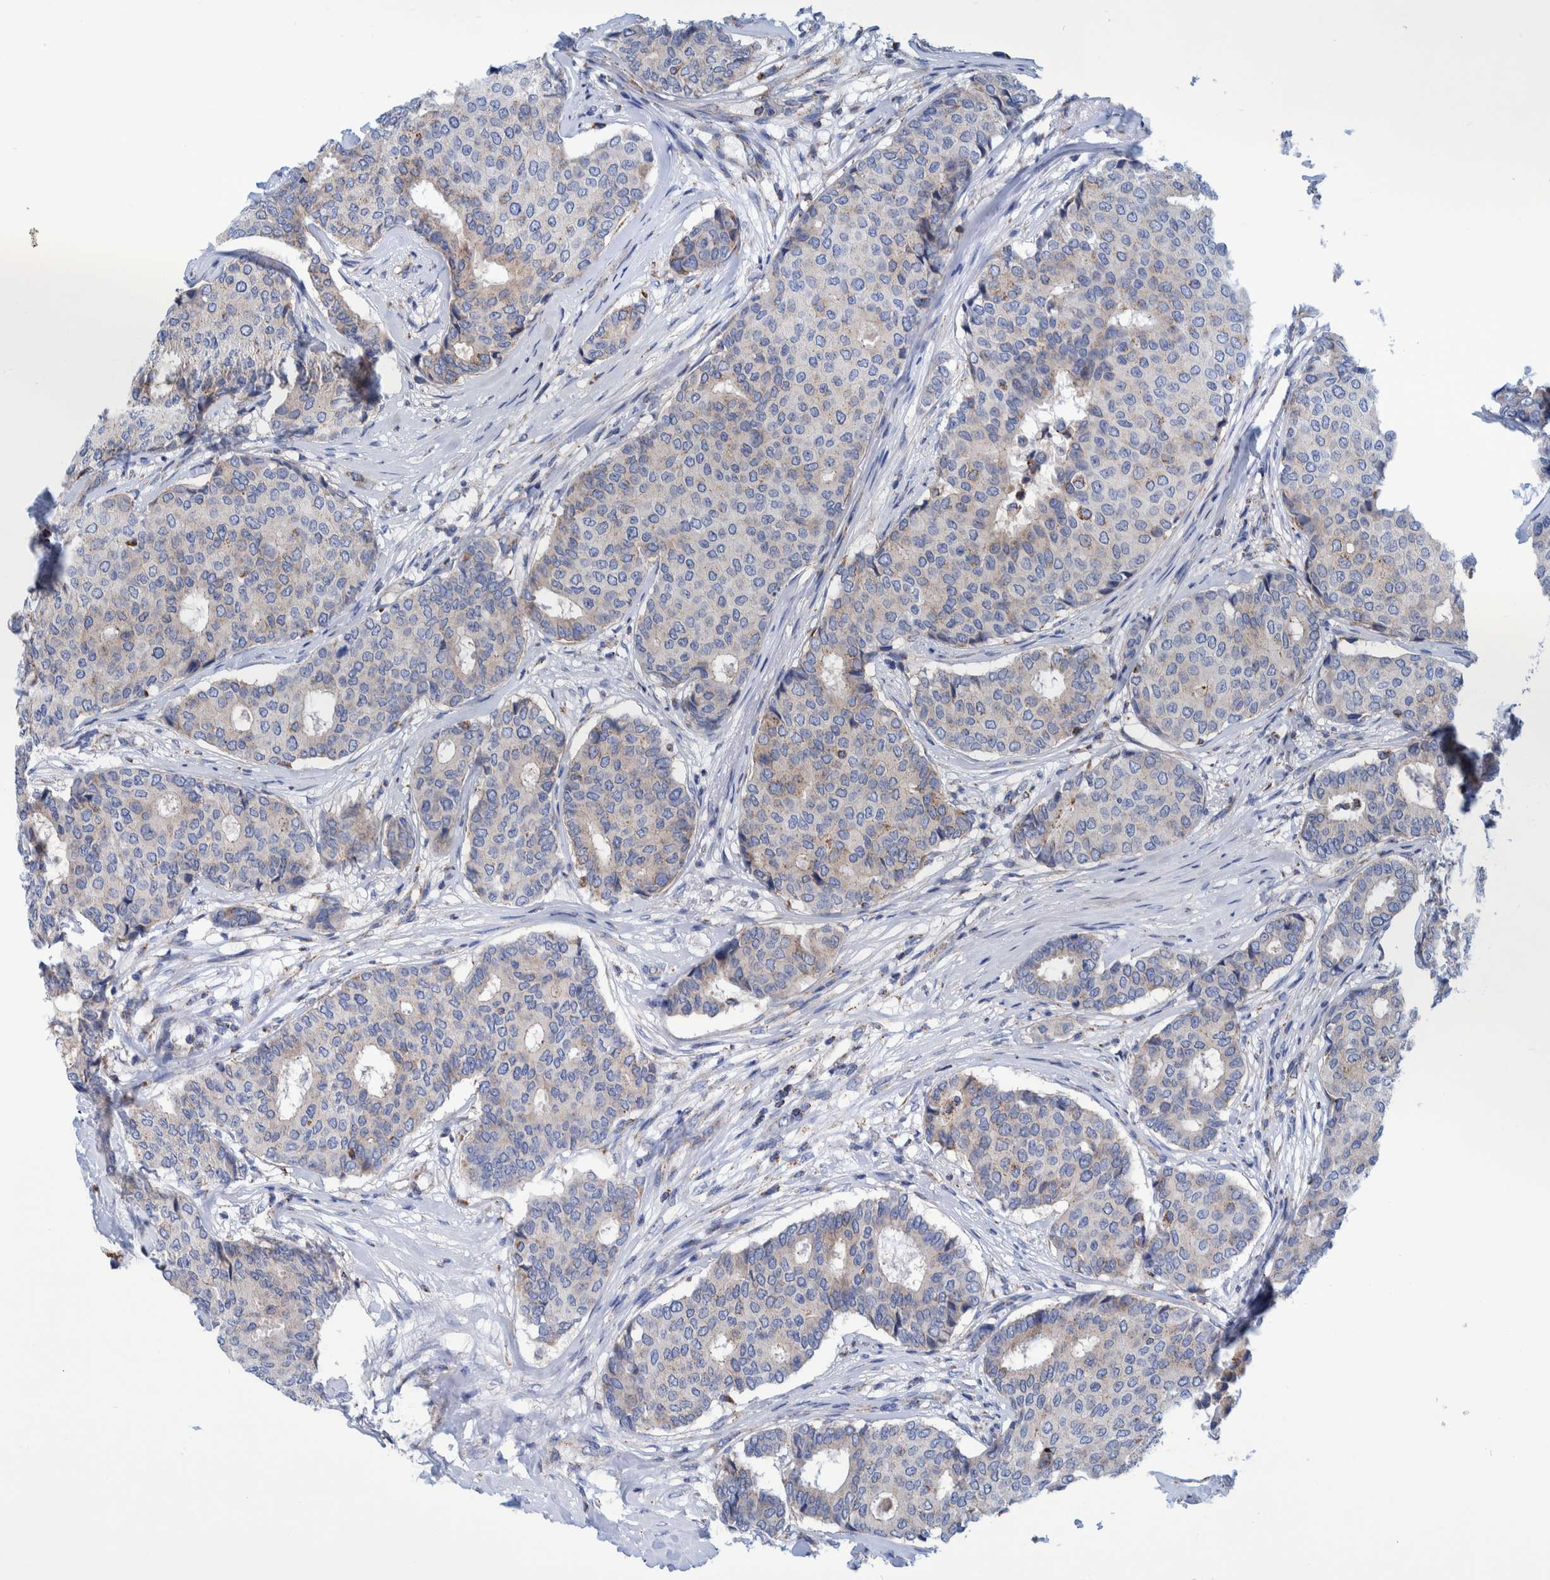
{"staining": {"intensity": "negative", "quantity": "none", "location": "none"}, "tissue": "breast cancer", "cell_type": "Tumor cells", "image_type": "cancer", "snomed": [{"axis": "morphology", "description": "Duct carcinoma"}, {"axis": "topography", "description": "Breast"}], "caption": "Breast cancer was stained to show a protein in brown. There is no significant staining in tumor cells. Nuclei are stained in blue.", "gene": "BZW2", "patient": {"sex": "female", "age": 75}}